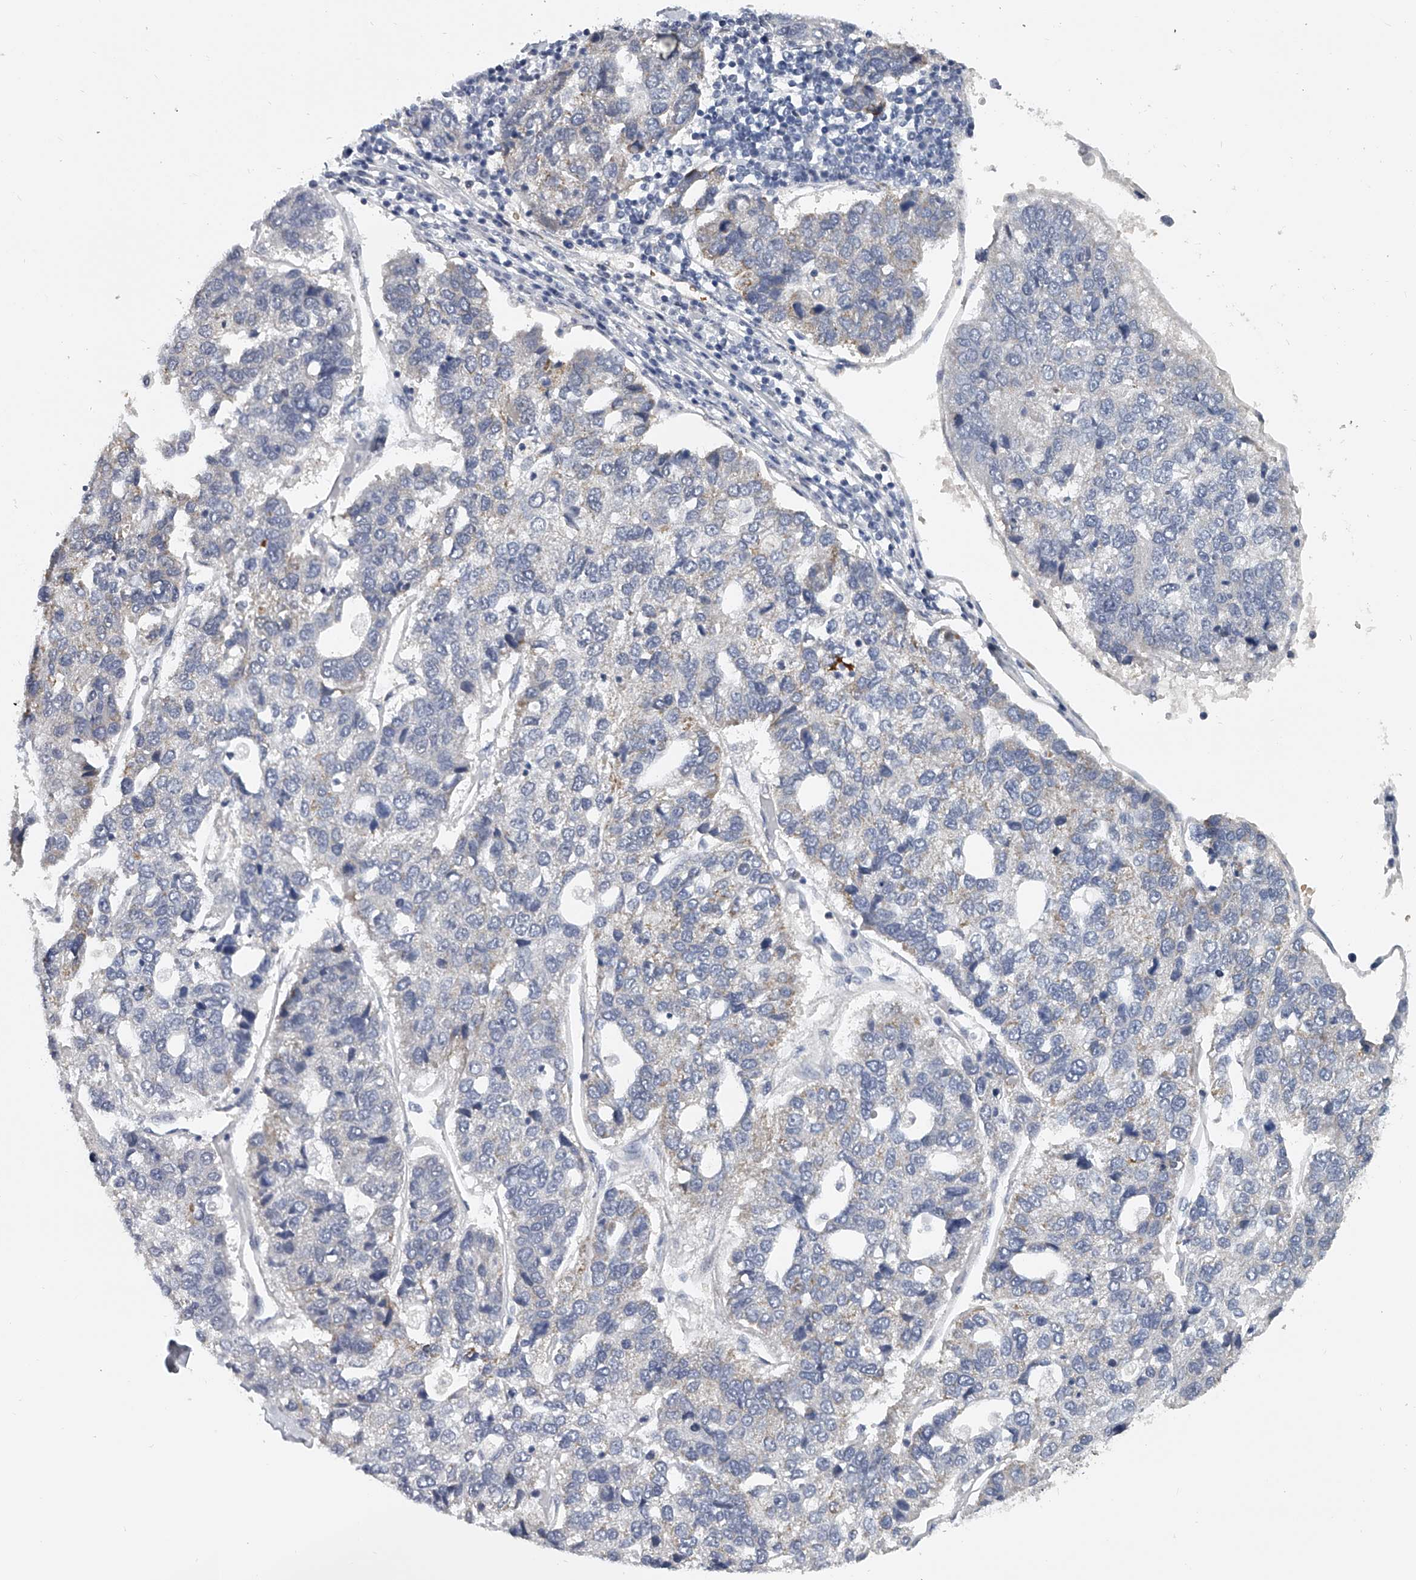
{"staining": {"intensity": "negative", "quantity": "none", "location": "none"}, "tissue": "pancreatic cancer", "cell_type": "Tumor cells", "image_type": "cancer", "snomed": [{"axis": "morphology", "description": "Adenocarcinoma, NOS"}, {"axis": "topography", "description": "Pancreas"}], "caption": "Micrograph shows no significant protein staining in tumor cells of pancreatic cancer (adenocarcinoma).", "gene": "KLHL7", "patient": {"sex": "female", "age": 61}}